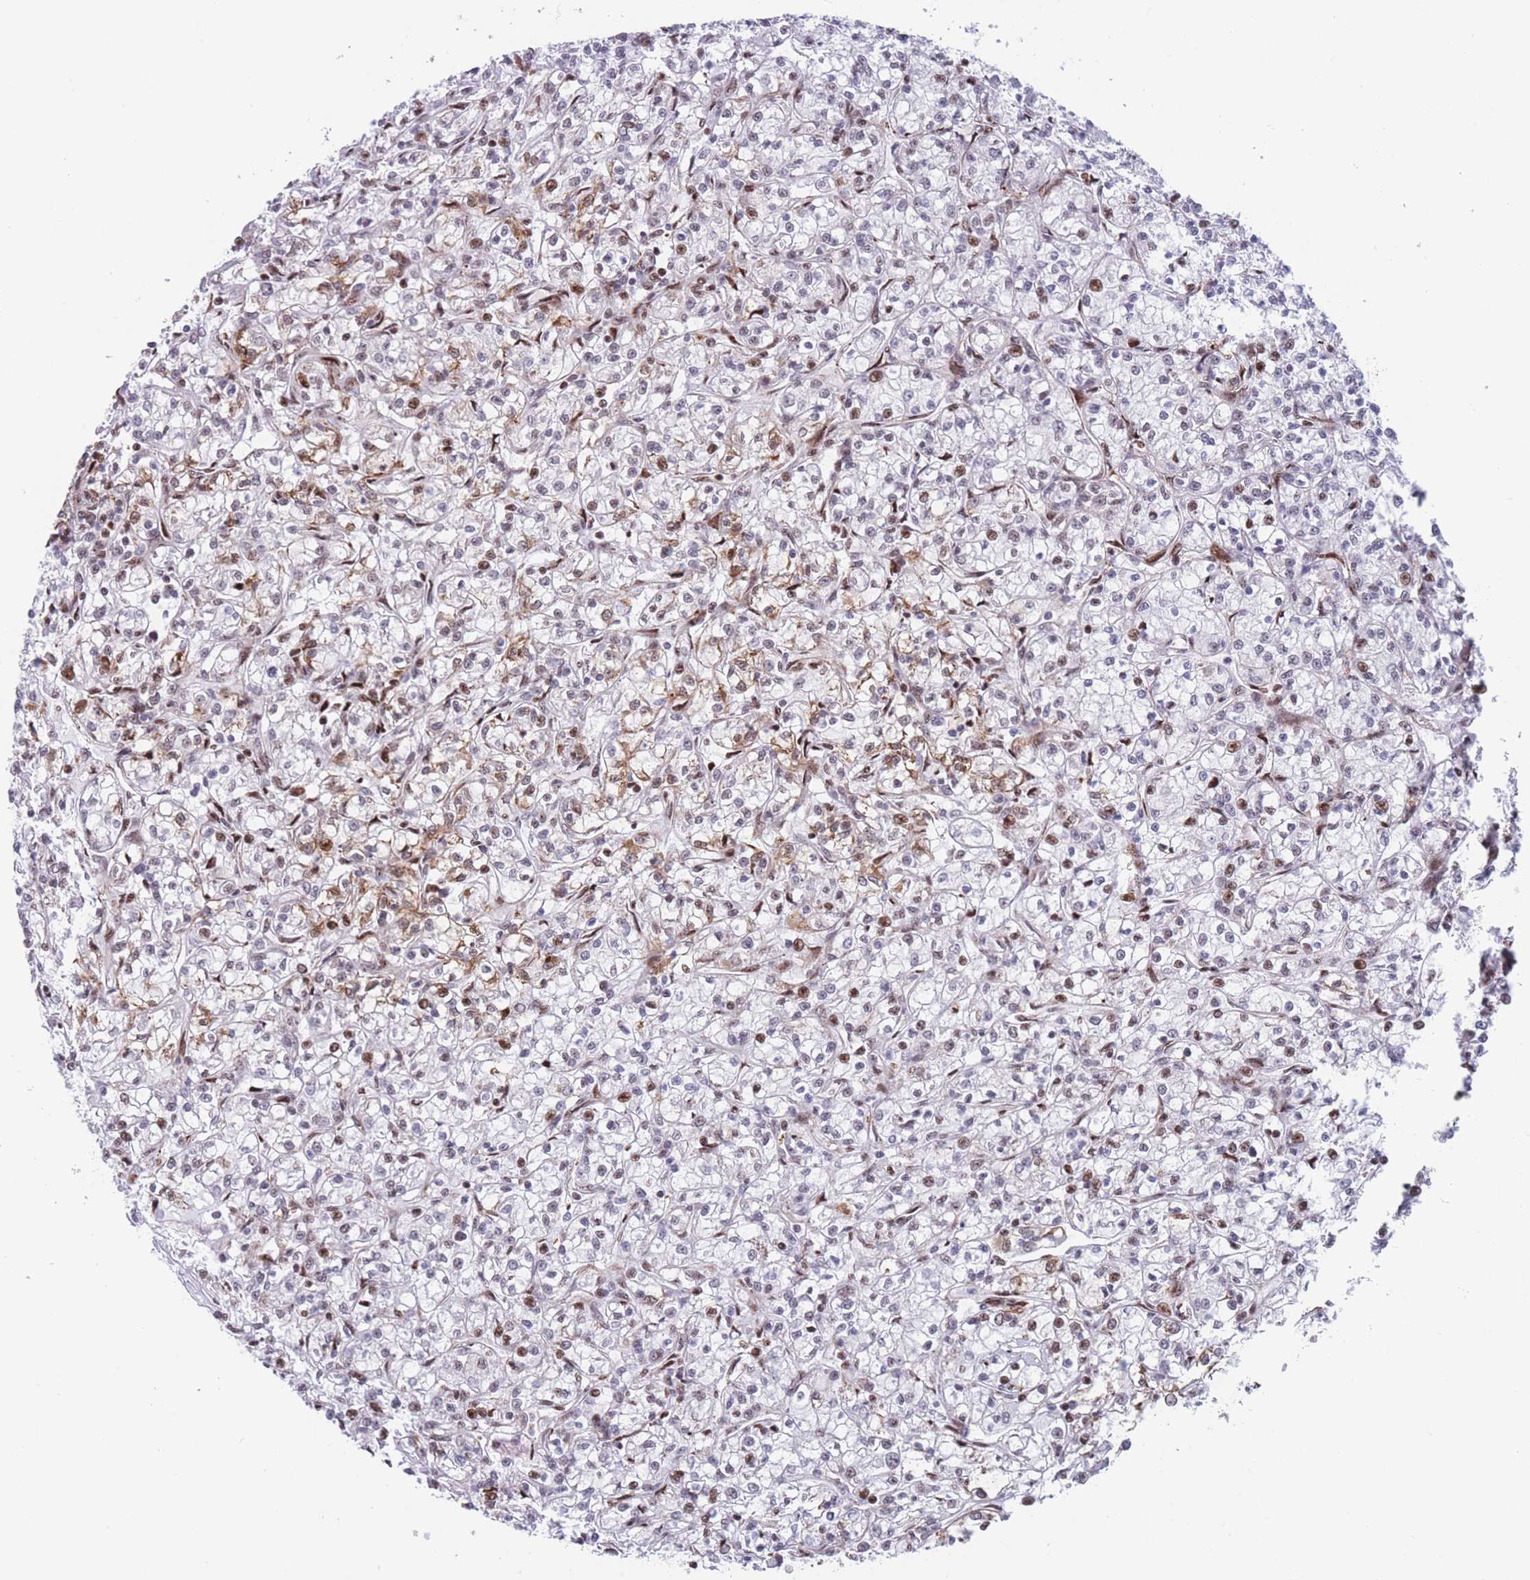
{"staining": {"intensity": "moderate", "quantity": "<25%", "location": "cytoplasmic/membranous,nuclear"}, "tissue": "renal cancer", "cell_type": "Tumor cells", "image_type": "cancer", "snomed": [{"axis": "morphology", "description": "Adenocarcinoma, NOS"}, {"axis": "topography", "description": "Kidney"}], "caption": "Protein expression analysis of human renal cancer (adenocarcinoma) reveals moderate cytoplasmic/membranous and nuclear positivity in approximately <25% of tumor cells.", "gene": "DNAJC3", "patient": {"sex": "female", "age": 59}}